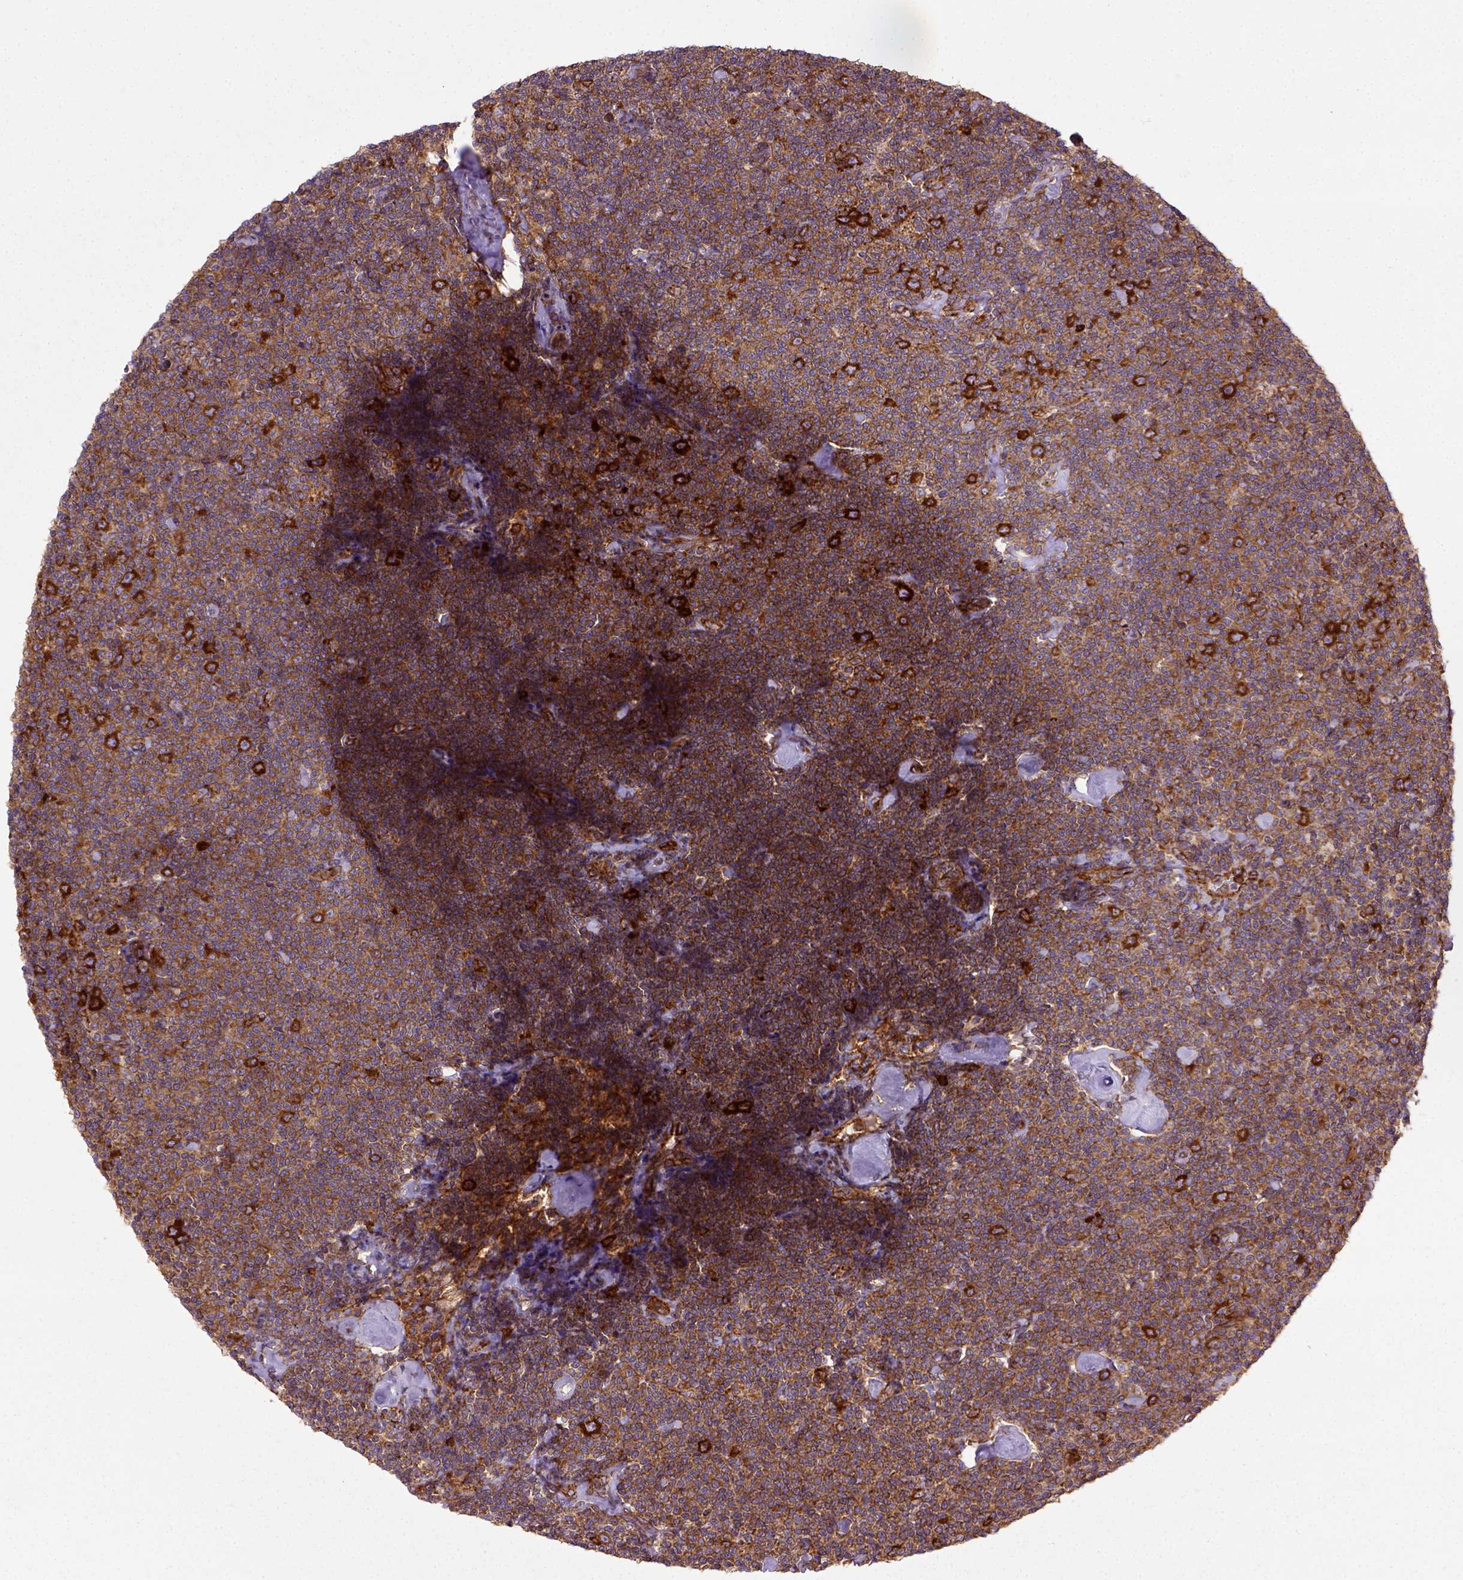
{"staining": {"intensity": "strong", "quantity": ">75%", "location": "cytoplasmic/membranous"}, "tissue": "lymphoma", "cell_type": "Tumor cells", "image_type": "cancer", "snomed": [{"axis": "morphology", "description": "Malignant lymphoma, non-Hodgkin's type, Low grade"}, {"axis": "topography", "description": "Lymph node"}], "caption": "The photomicrograph shows immunohistochemical staining of lymphoma. There is strong cytoplasmic/membranous expression is present in approximately >75% of tumor cells.", "gene": "CAPRIN1", "patient": {"sex": "male", "age": 81}}